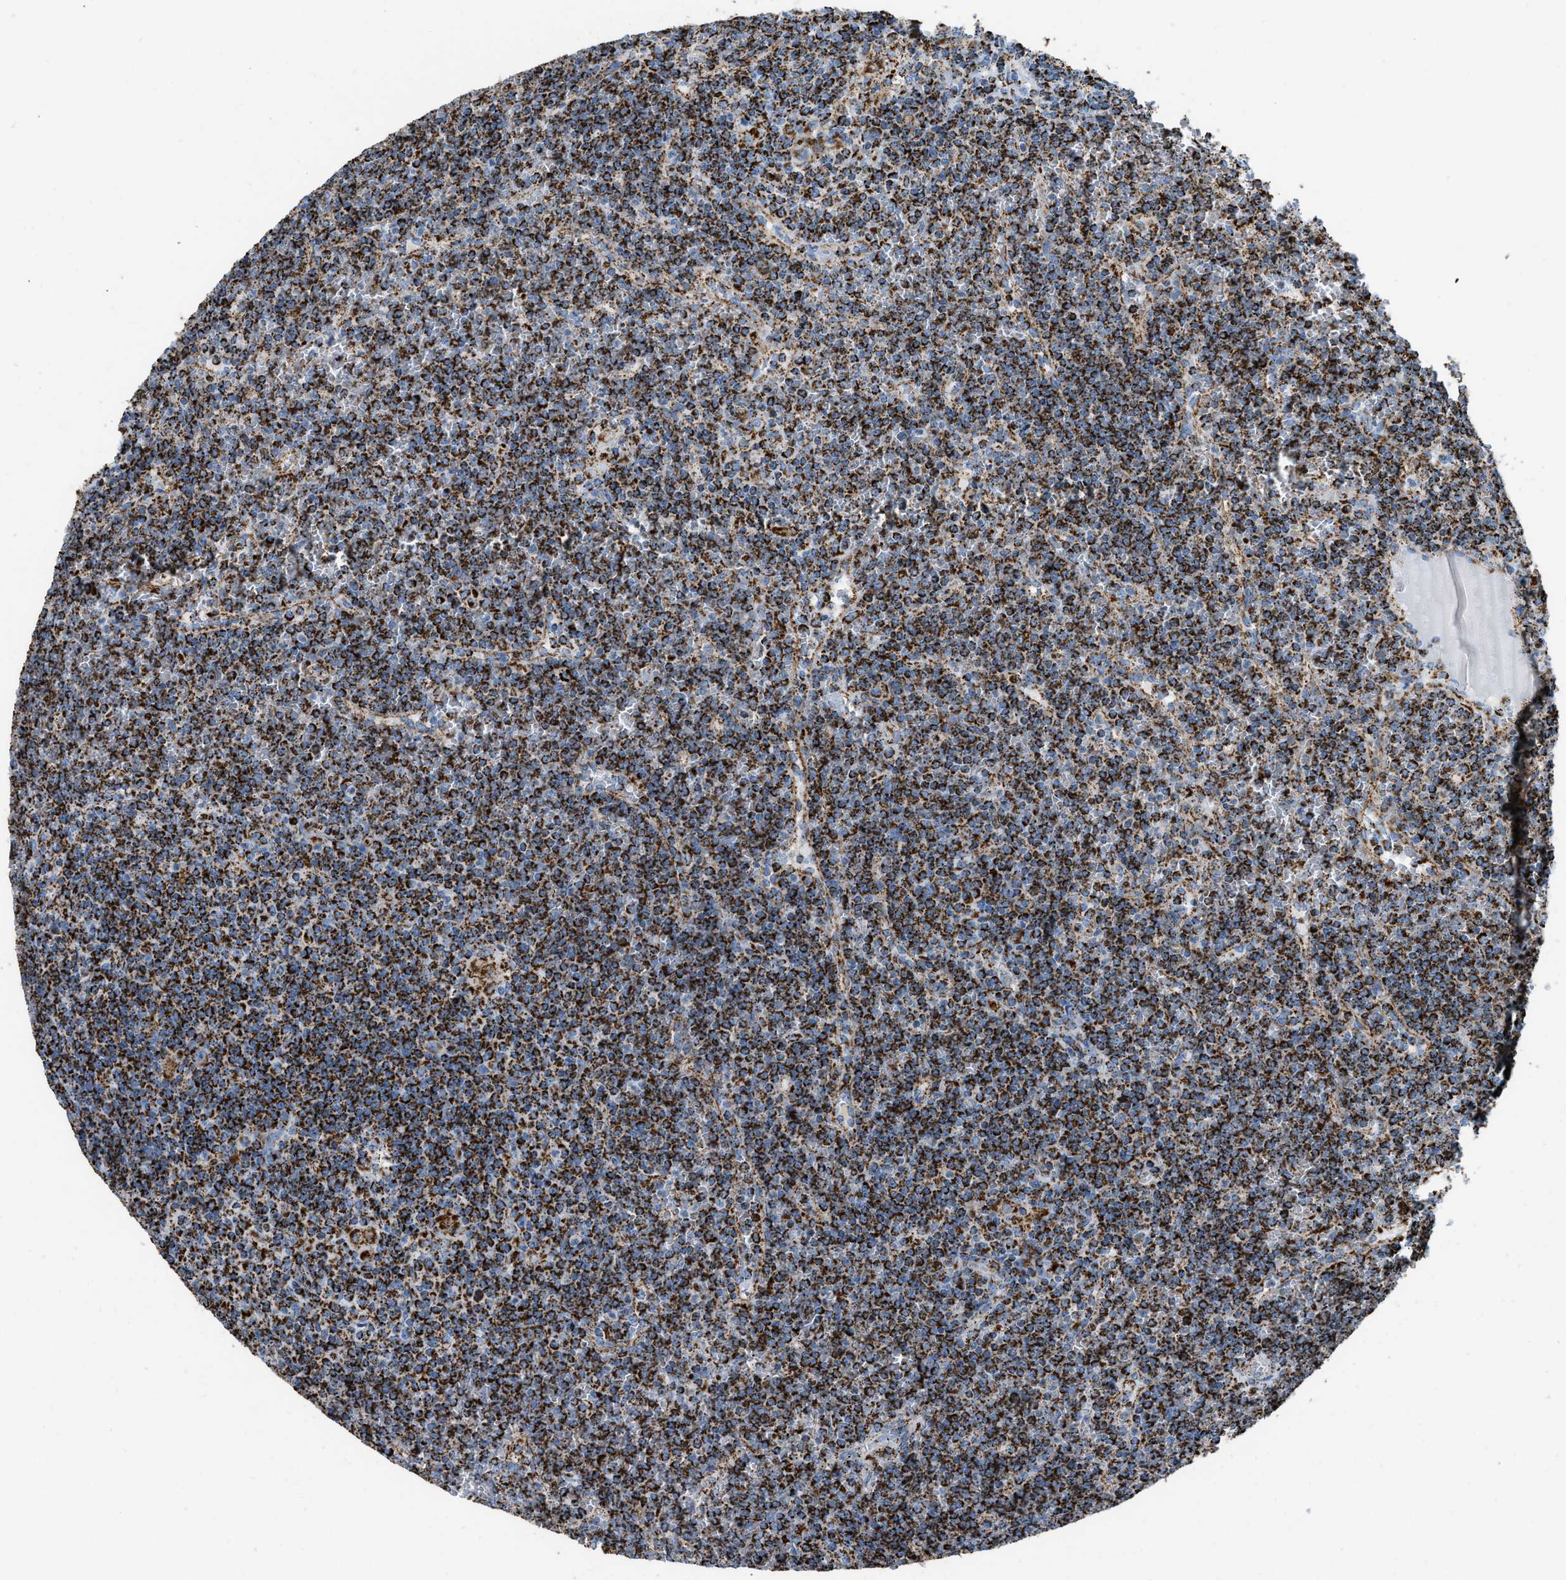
{"staining": {"intensity": "strong", "quantity": ">75%", "location": "cytoplasmic/membranous"}, "tissue": "lymphoma", "cell_type": "Tumor cells", "image_type": "cancer", "snomed": [{"axis": "morphology", "description": "Malignant lymphoma, non-Hodgkin's type, Low grade"}, {"axis": "topography", "description": "Spleen"}], "caption": "Protein expression analysis of human lymphoma reveals strong cytoplasmic/membranous positivity in about >75% of tumor cells.", "gene": "ETFB", "patient": {"sex": "female", "age": 19}}